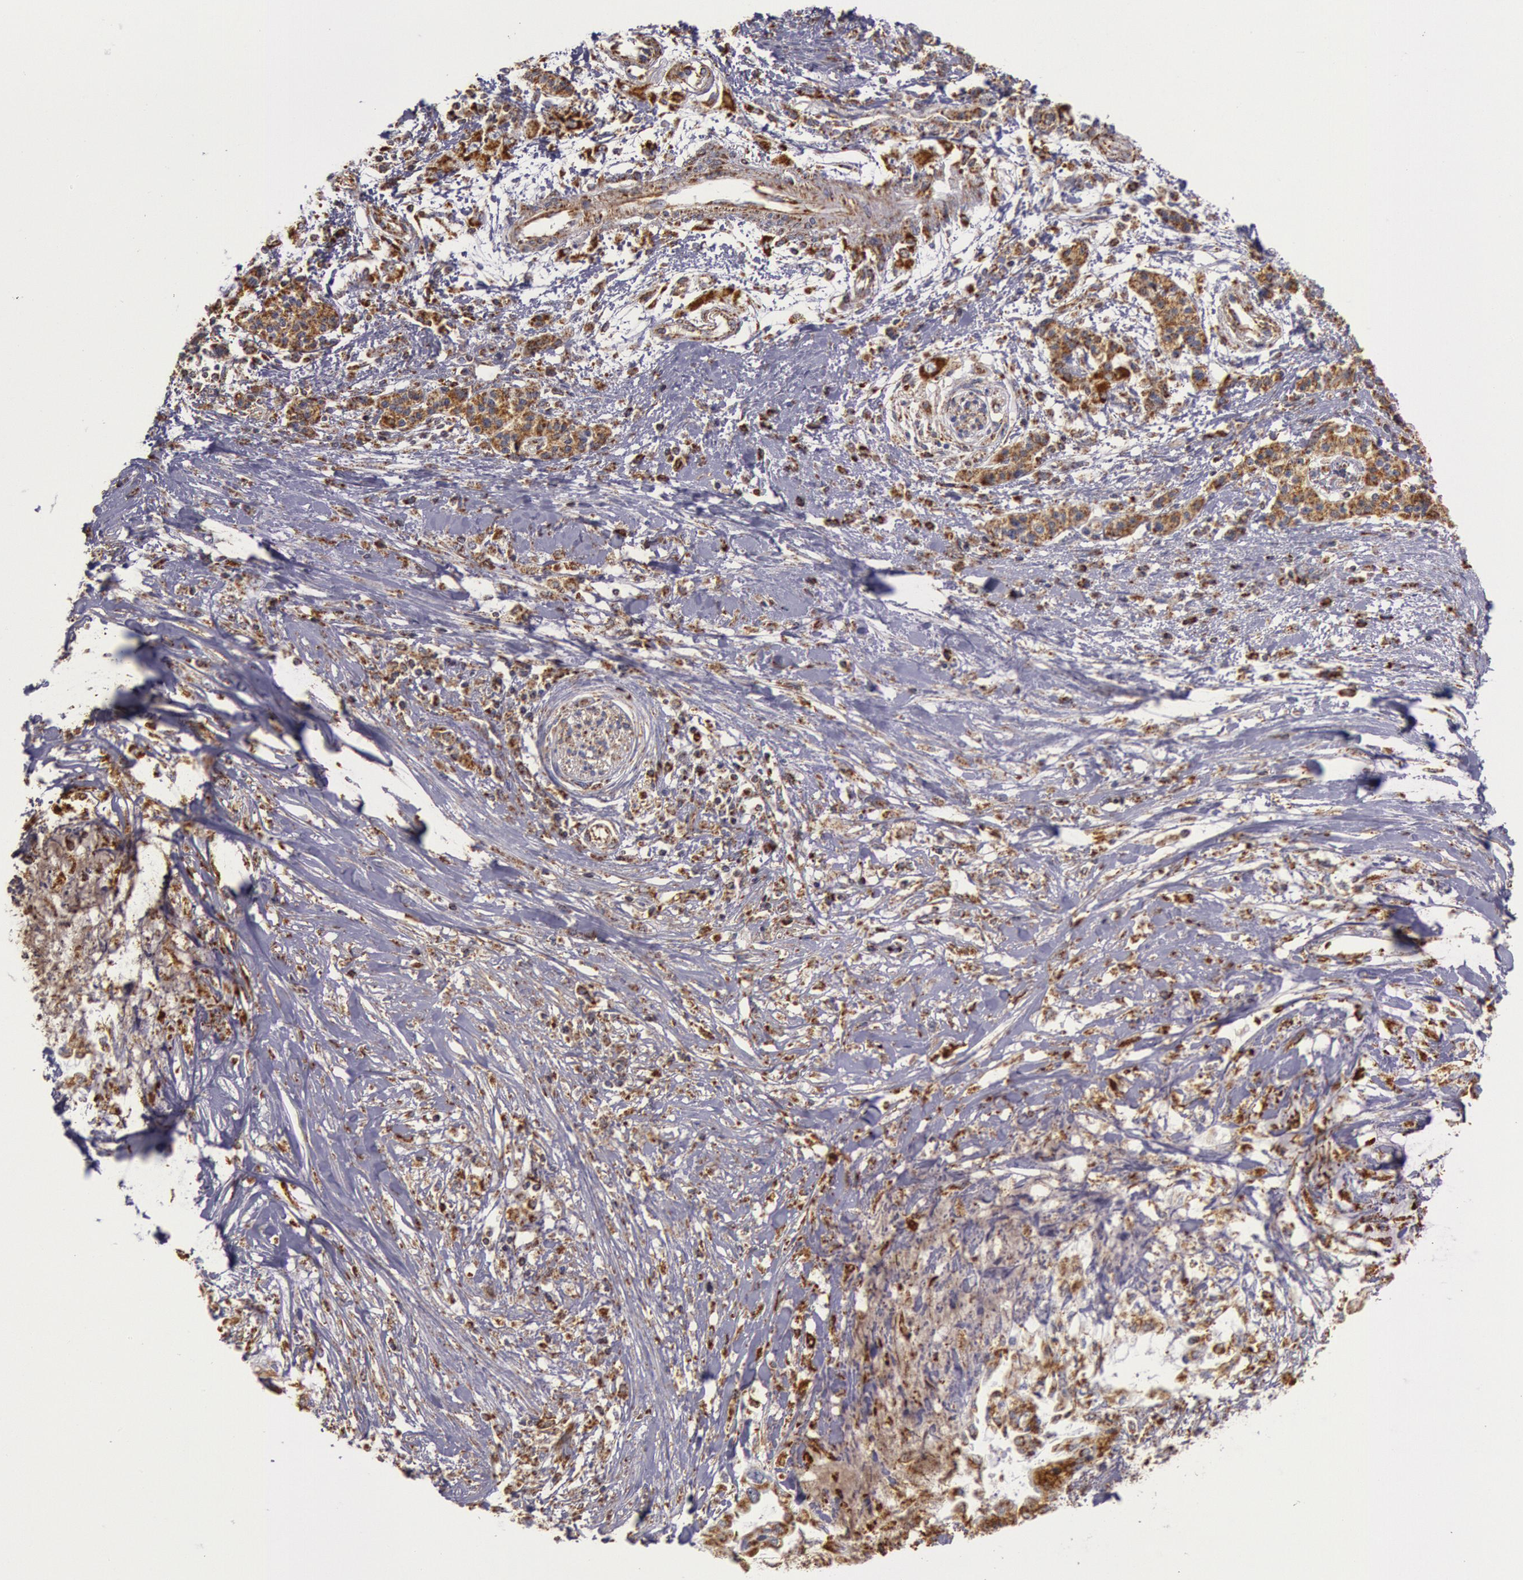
{"staining": {"intensity": "moderate", "quantity": ">75%", "location": "cytoplasmic/membranous"}, "tissue": "pancreatic cancer", "cell_type": "Tumor cells", "image_type": "cancer", "snomed": [{"axis": "morphology", "description": "Adenocarcinoma, NOS"}, {"axis": "topography", "description": "Pancreas"}], "caption": "Immunohistochemistry photomicrograph of neoplastic tissue: human pancreatic cancer (adenocarcinoma) stained using IHC demonstrates medium levels of moderate protein expression localized specifically in the cytoplasmic/membranous of tumor cells, appearing as a cytoplasmic/membranous brown color.", "gene": "CYC1", "patient": {"sex": "female", "age": 64}}